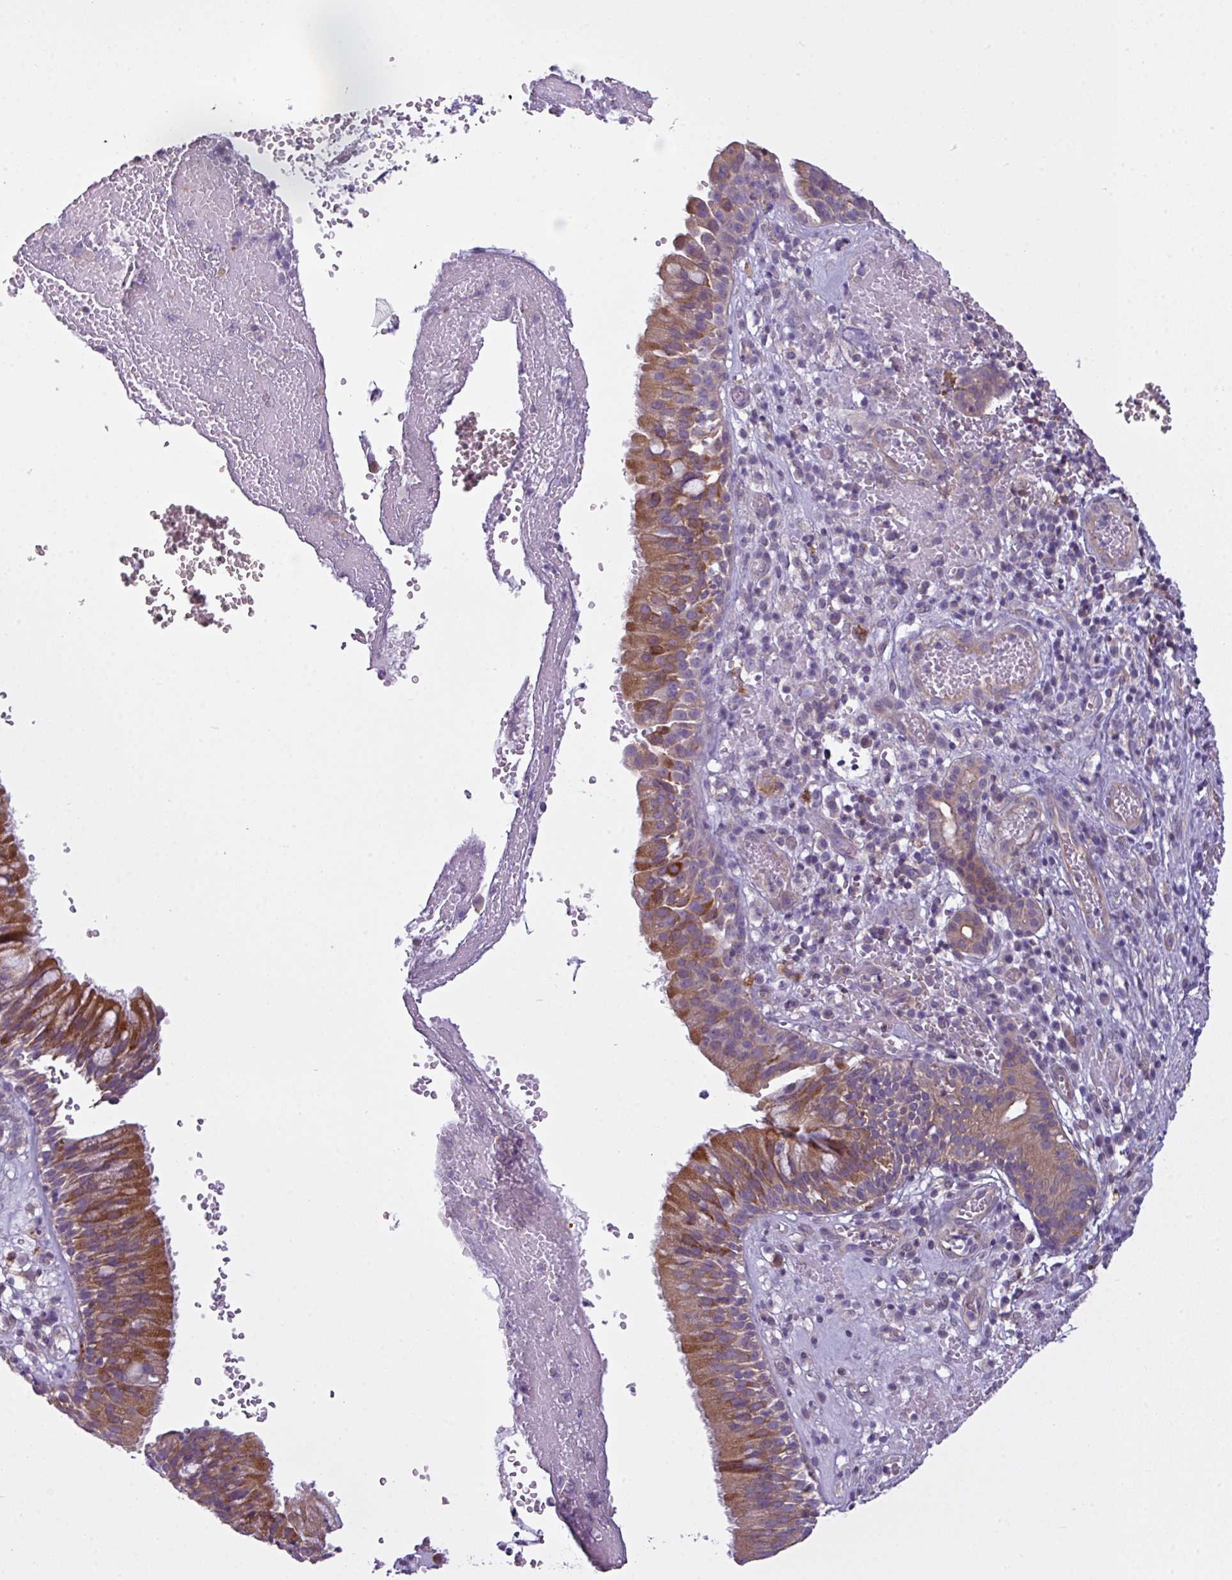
{"staining": {"intensity": "moderate", "quantity": "25%-75%", "location": "cytoplasmic/membranous"}, "tissue": "nasopharynx", "cell_type": "Respiratory epithelial cells", "image_type": "normal", "snomed": [{"axis": "morphology", "description": "Normal tissue, NOS"}, {"axis": "topography", "description": "Nasopharynx"}], "caption": "This photomicrograph reveals normal nasopharynx stained with immunohistochemistry to label a protein in brown. The cytoplasmic/membranous of respiratory epithelial cells show moderate positivity for the protein. Nuclei are counter-stained blue.", "gene": "CAMK2A", "patient": {"sex": "male", "age": 65}}